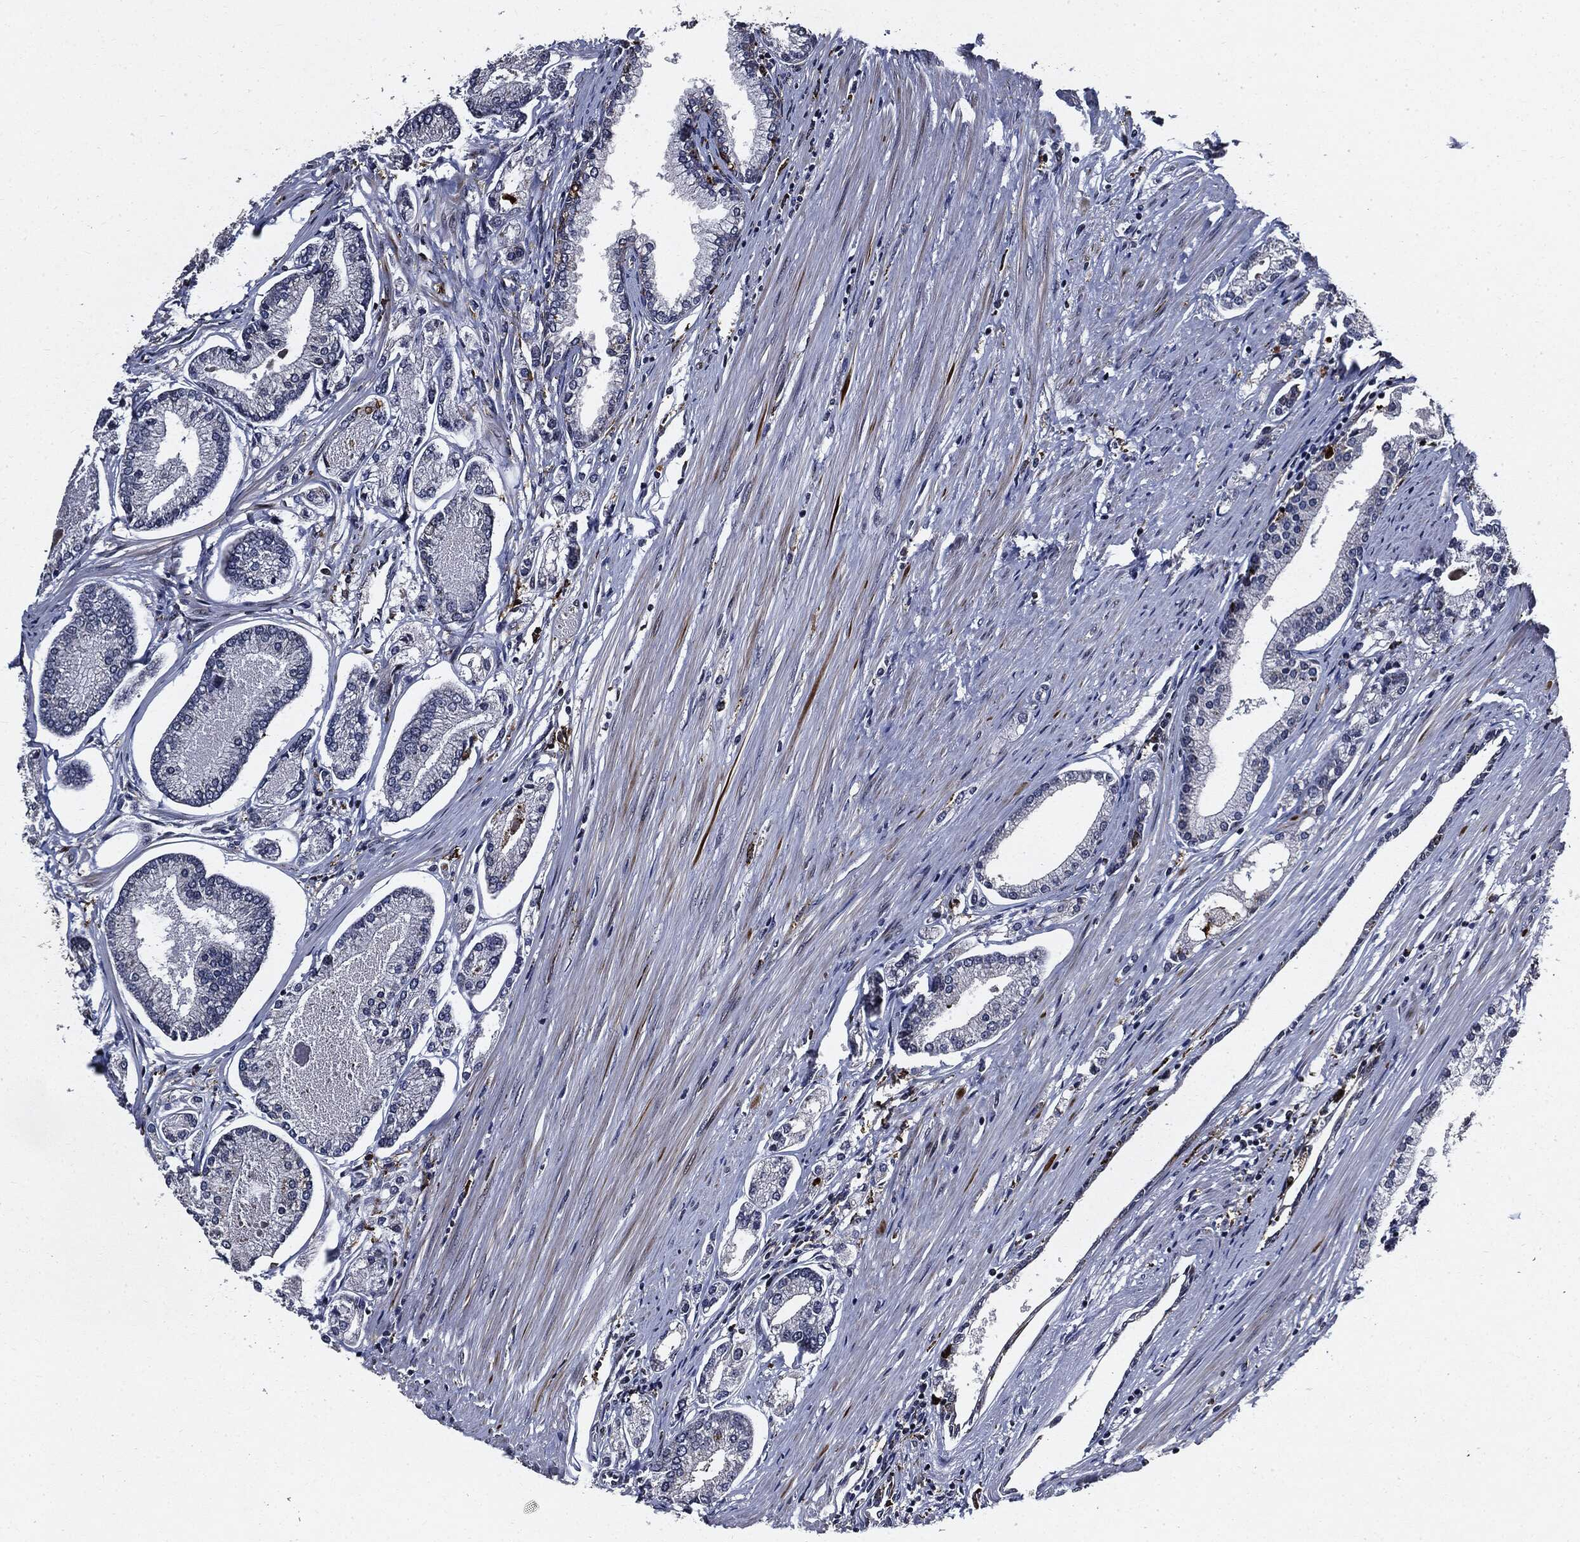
{"staining": {"intensity": "negative", "quantity": "none", "location": "none"}, "tissue": "prostate cancer", "cell_type": "Tumor cells", "image_type": "cancer", "snomed": [{"axis": "morphology", "description": "Adenocarcinoma, Low grade"}, {"axis": "topography", "description": "Prostate"}], "caption": "High power microscopy image of an immunohistochemistry (IHC) image of prostate cancer, revealing no significant staining in tumor cells.", "gene": "SUGT1", "patient": {"sex": "male", "age": 72}}